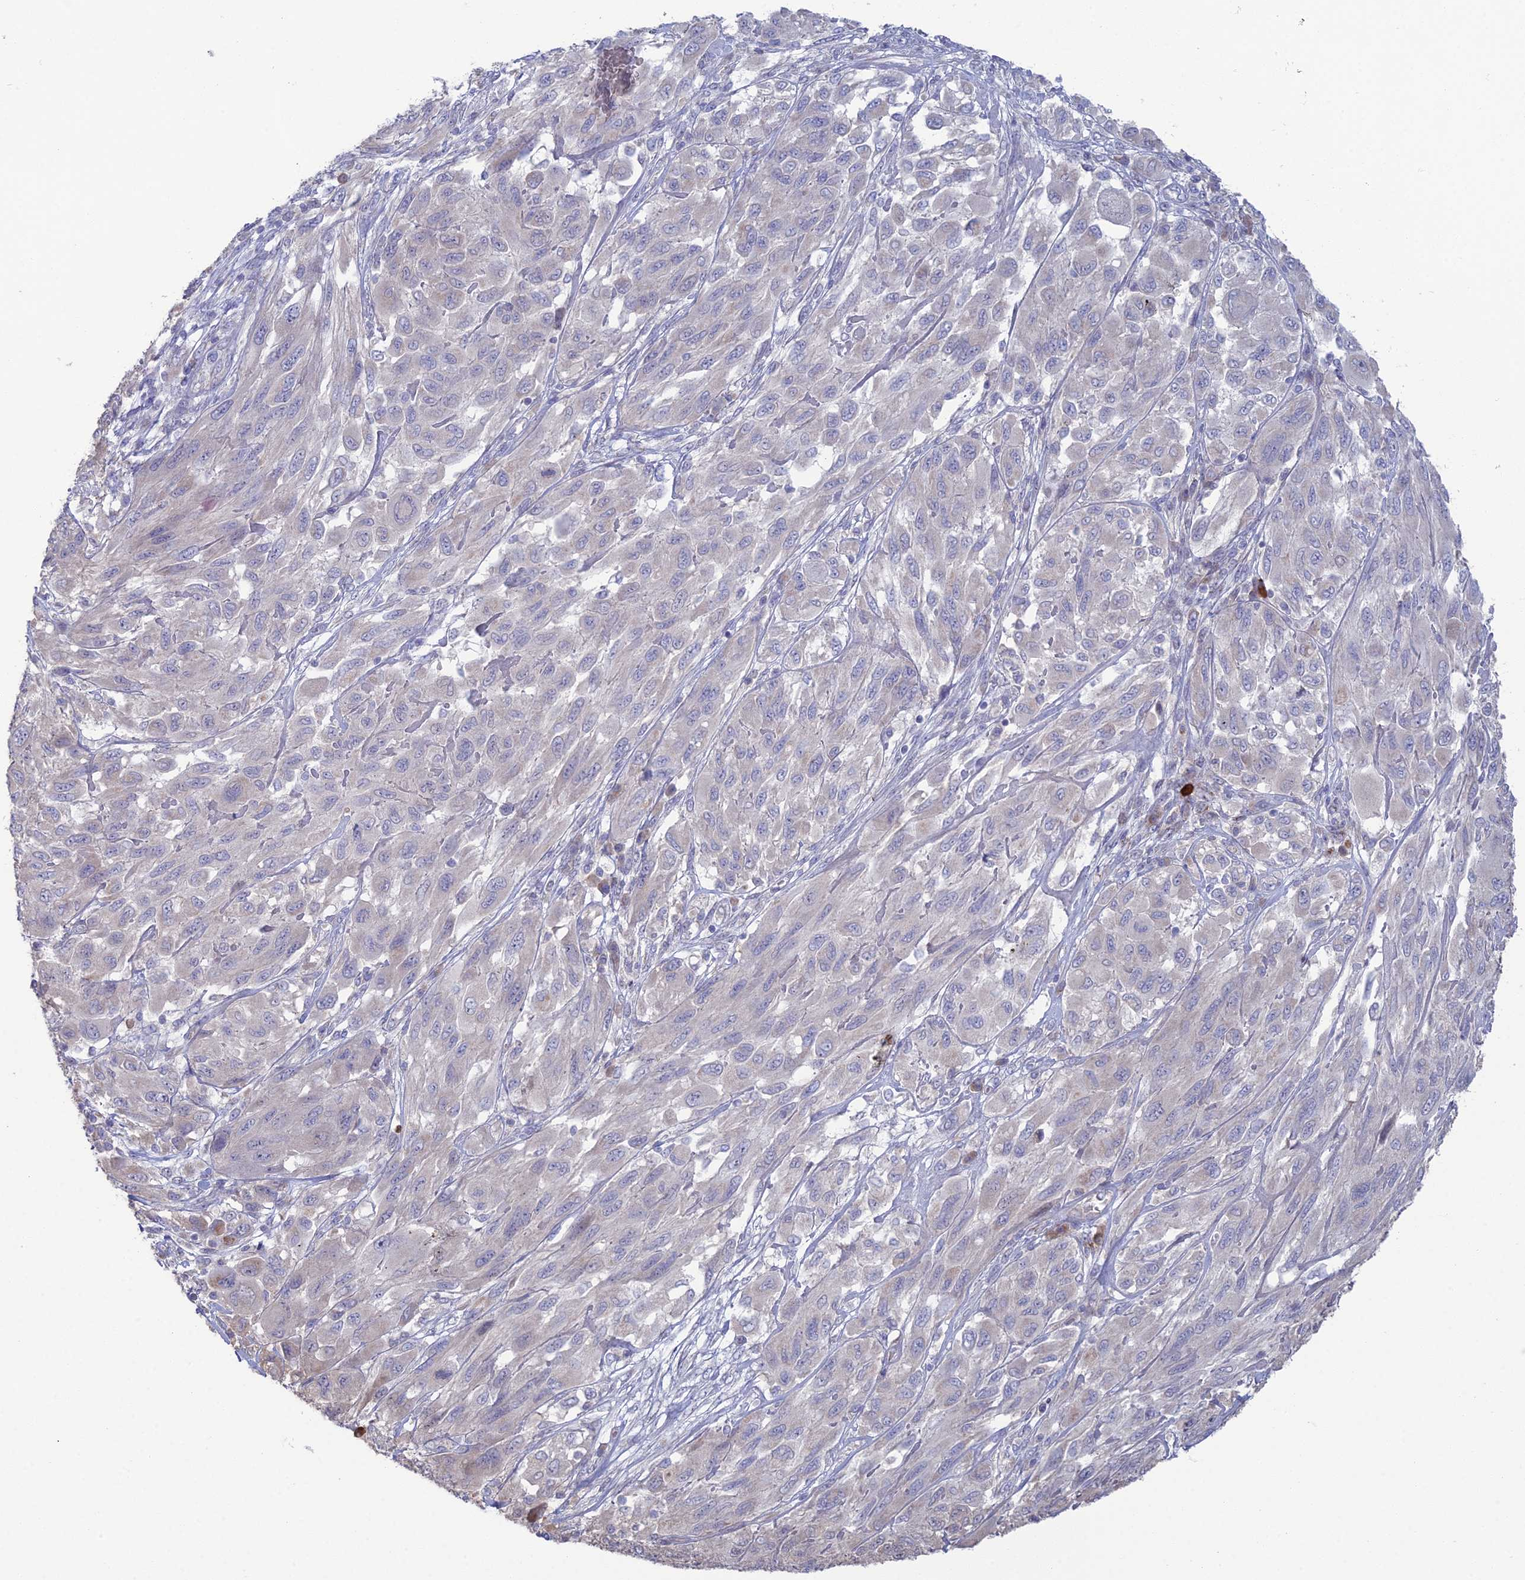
{"staining": {"intensity": "negative", "quantity": "none", "location": "none"}, "tissue": "melanoma", "cell_type": "Tumor cells", "image_type": "cancer", "snomed": [{"axis": "morphology", "description": "Malignant melanoma, NOS"}, {"axis": "topography", "description": "Skin"}], "caption": "Immunohistochemical staining of human malignant melanoma displays no significant positivity in tumor cells. (Brightfield microscopy of DAB (3,3'-diaminobenzidine) immunohistochemistry at high magnification).", "gene": "ARL16", "patient": {"sex": "female", "age": 91}}